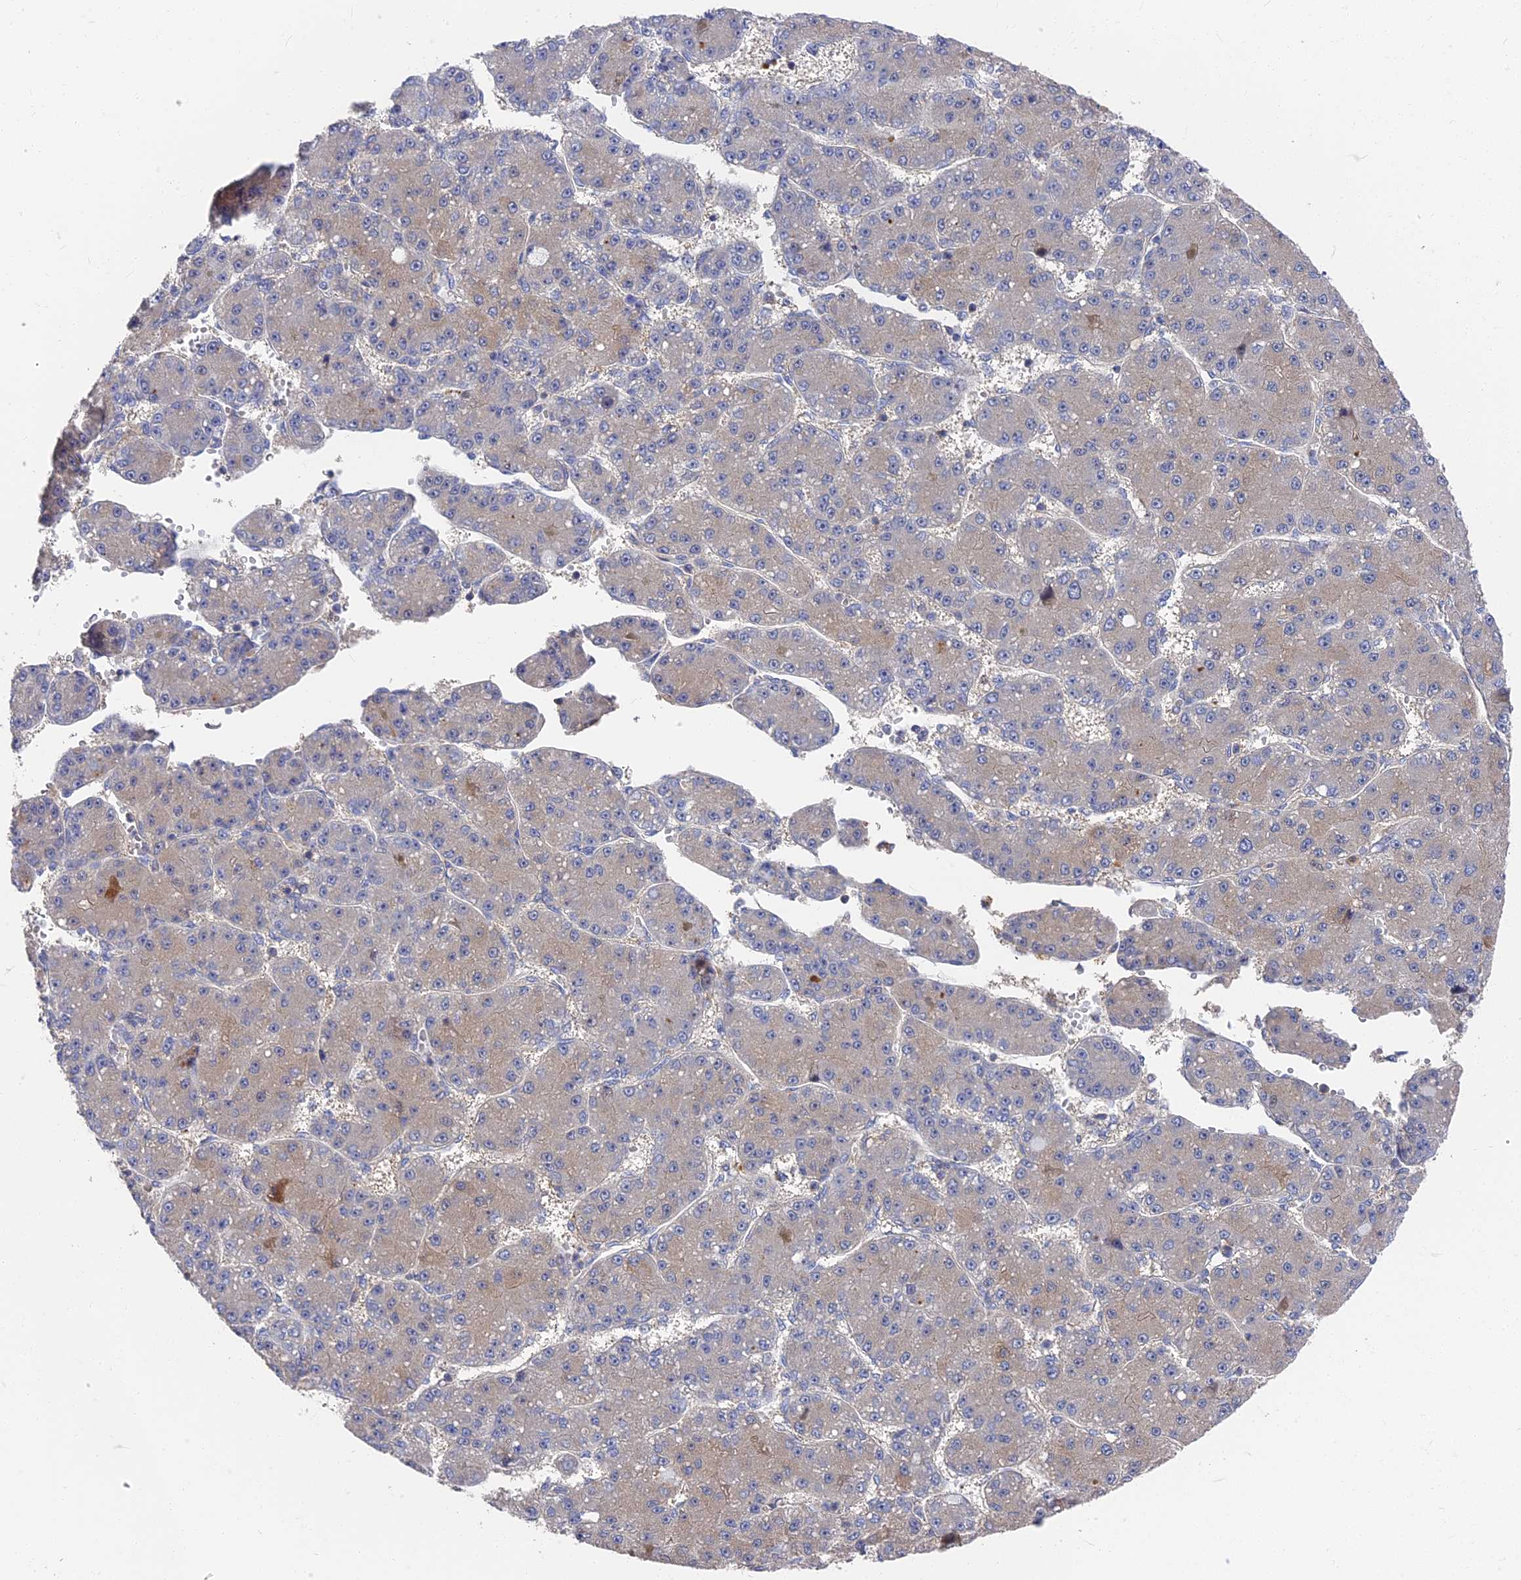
{"staining": {"intensity": "weak", "quantity": "<25%", "location": "cytoplasmic/membranous"}, "tissue": "liver cancer", "cell_type": "Tumor cells", "image_type": "cancer", "snomed": [{"axis": "morphology", "description": "Carcinoma, Hepatocellular, NOS"}, {"axis": "topography", "description": "Liver"}], "caption": "An immunohistochemistry (IHC) micrograph of liver cancer (hepatocellular carcinoma) is shown. There is no staining in tumor cells of liver cancer (hepatocellular carcinoma).", "gene": "CCDC113", "patient": {"sex": "male", "age": 67}}